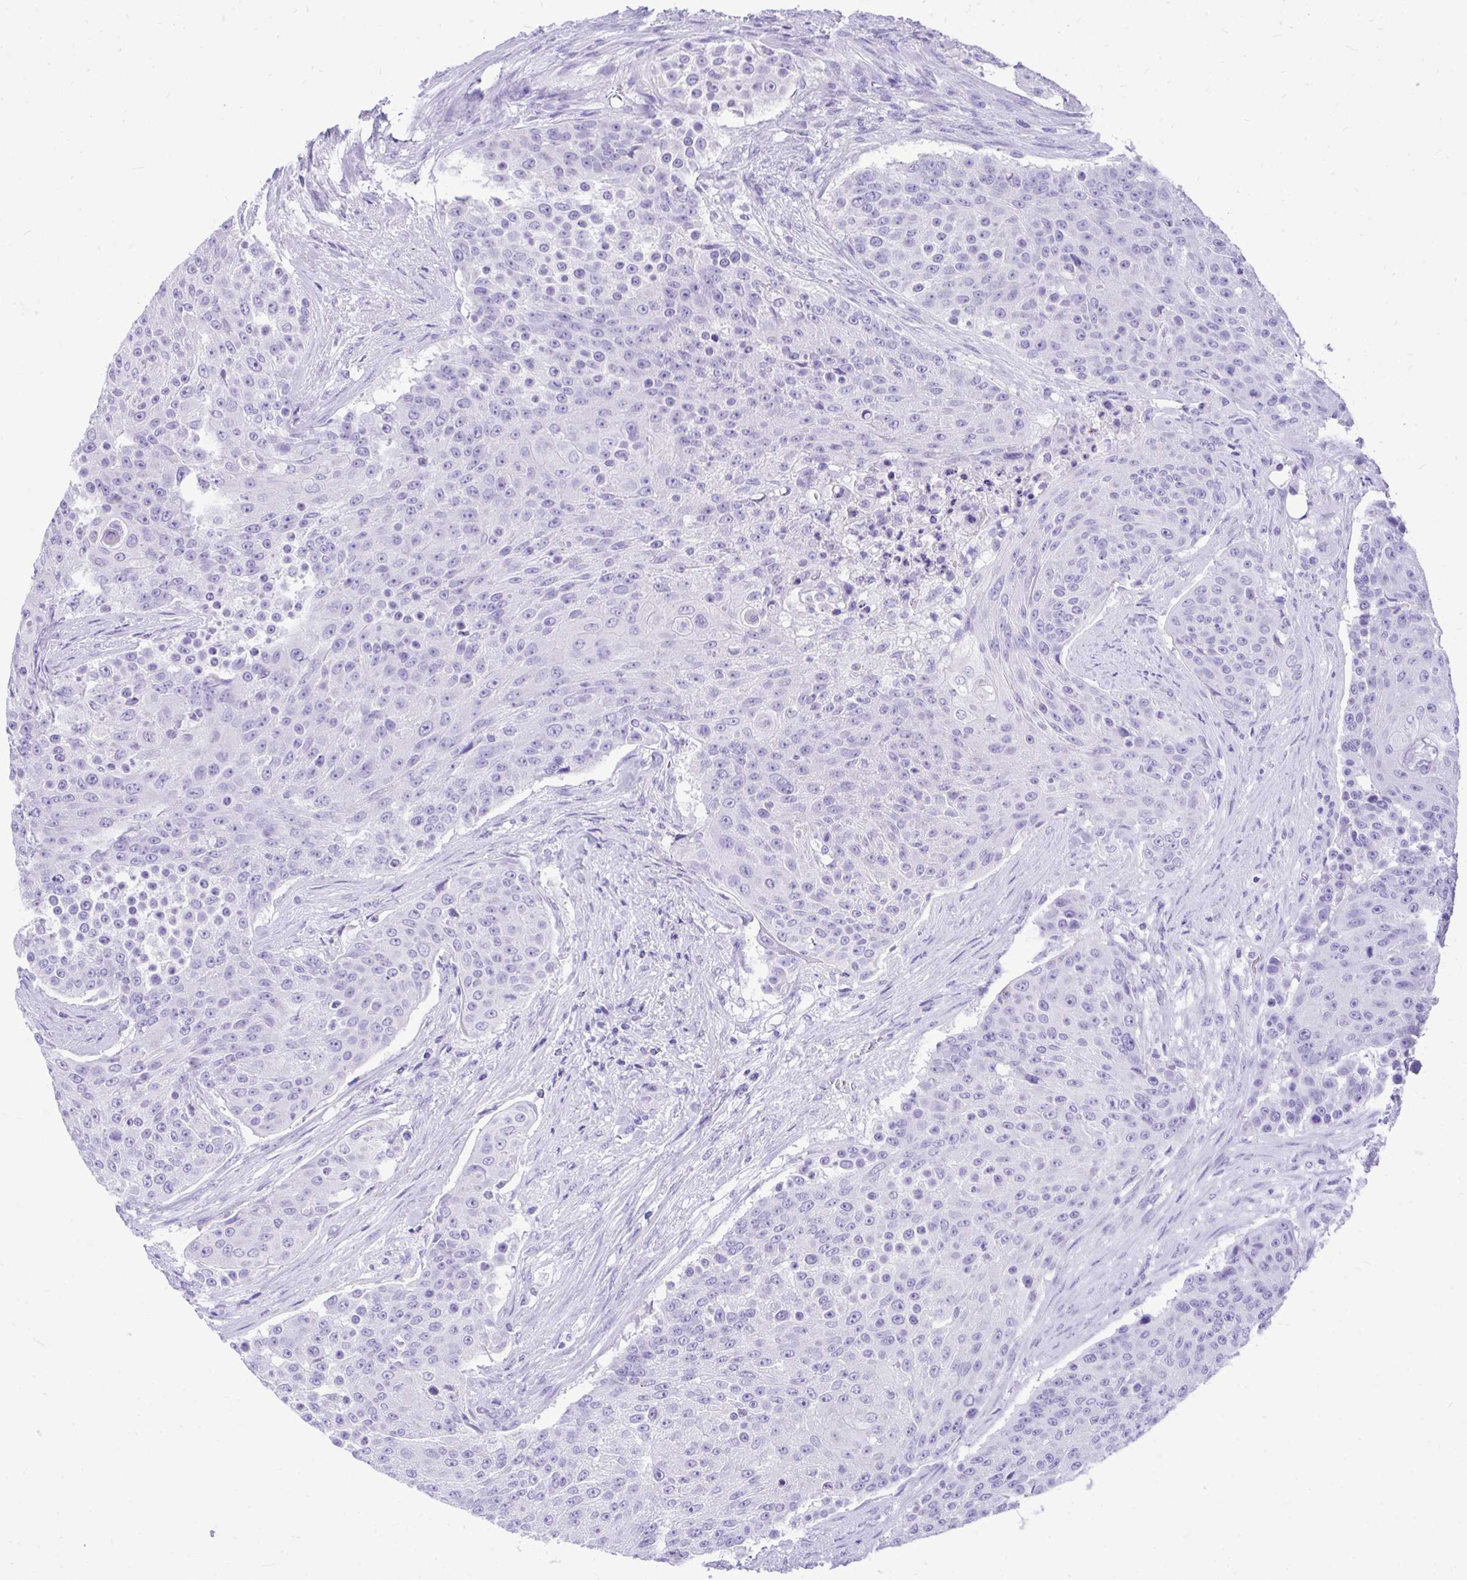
{"staining": {"intensity": "negative", "quantity": "none", "location": "none"}, "tissue": "urothelial cancer", "cell_type": "Tumor cells", "image_type": "cancer", "snomed": [{"axis": "morphology", "description": "Urothelial carcinoma, High grade"}, {"axis": "topography", "description": "Urinary bladder"}], "caption": "Urothelial carcinoma (high-grade) stained for a protein using IHC reveals no expression tumor cells.", "gene": "MON1A", "patient": {"sex": "female", "age": 63}}